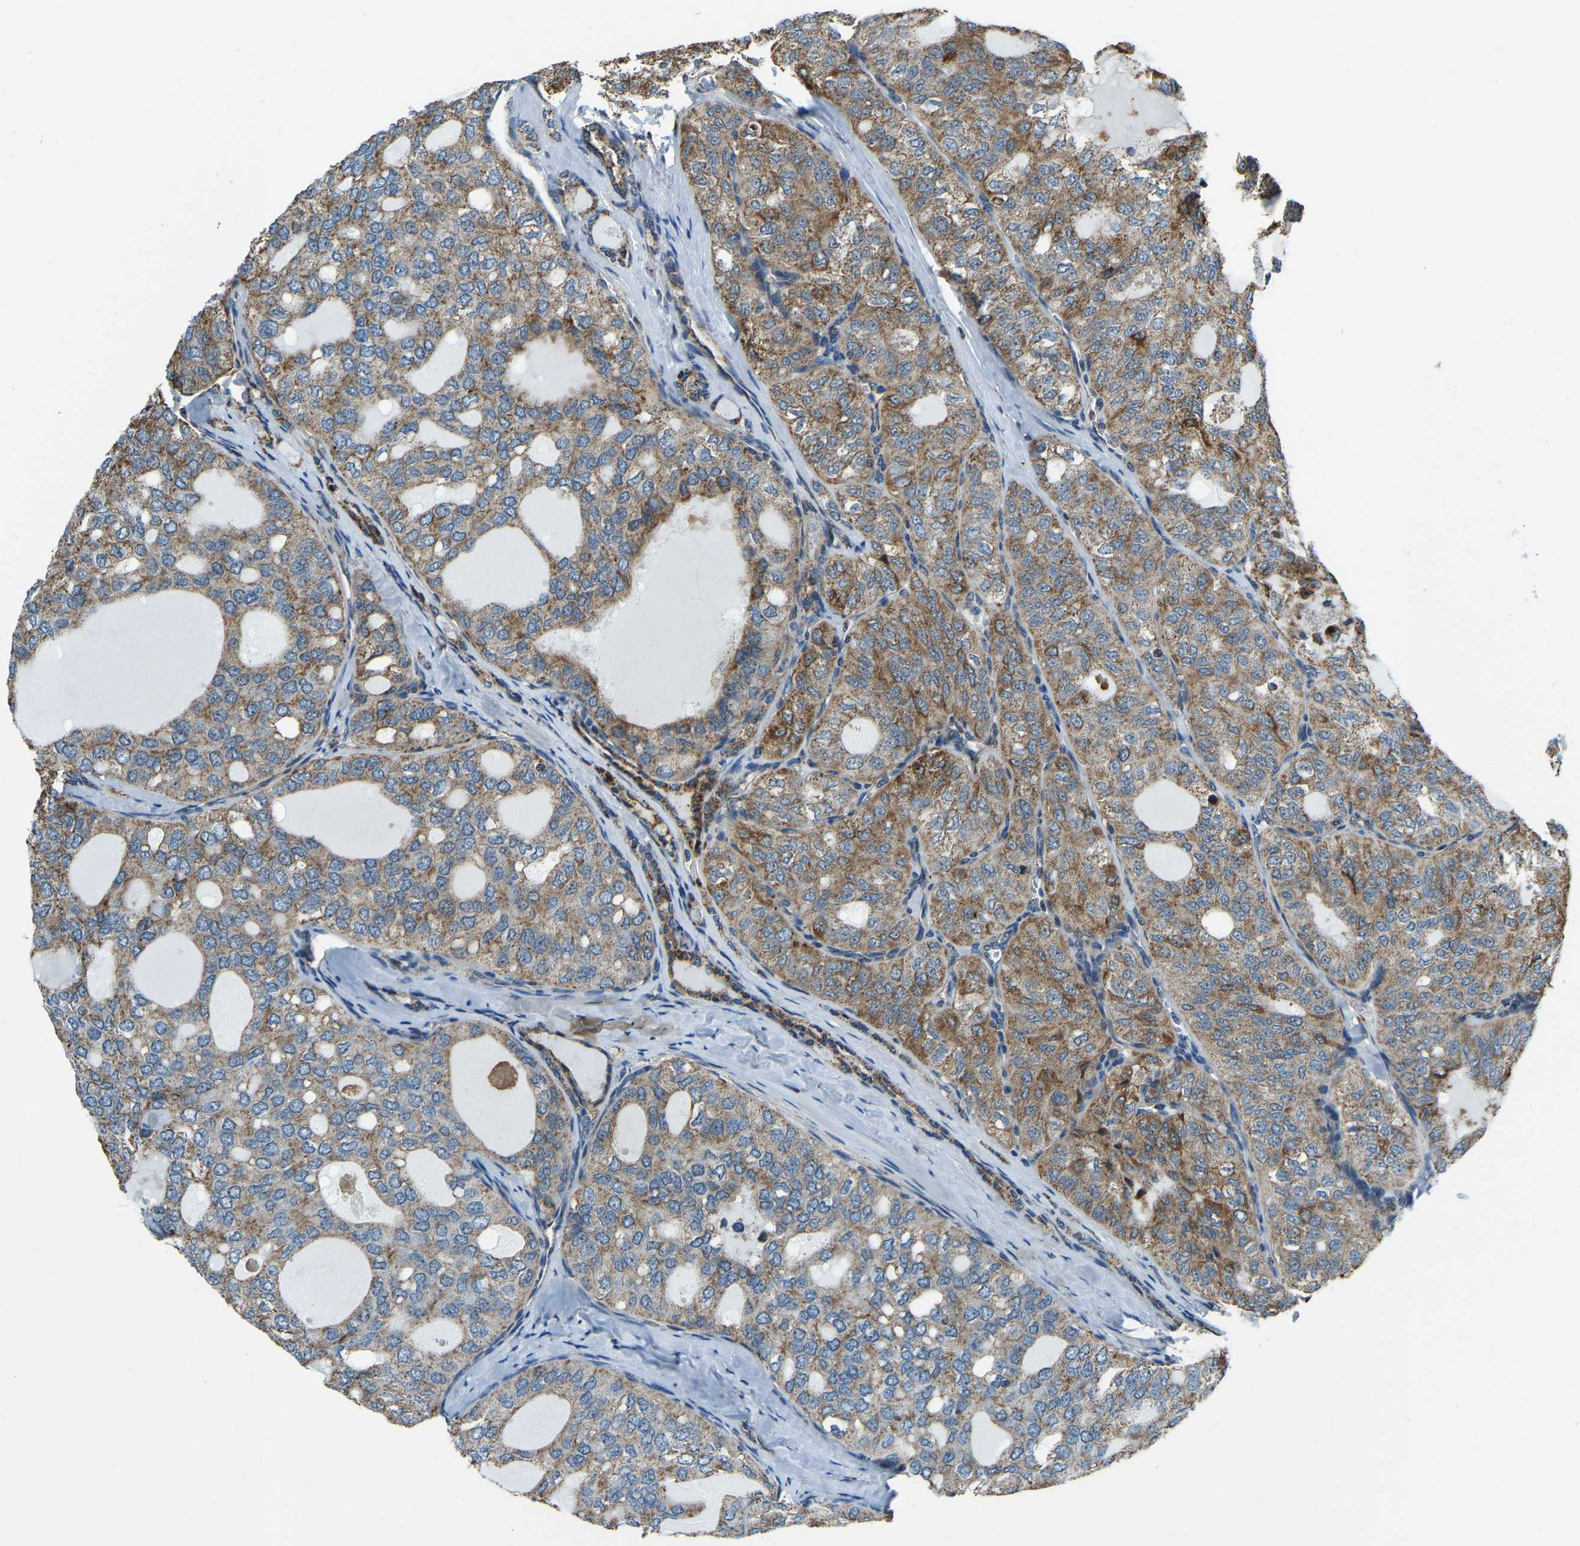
{"staining": {"intensity": "moderate", "quantity": ">75%", "location": "cytoplasmic/membranous"}, "tissue": "thyroid cancer", "cell_type": "Tumor cells", "image_type": "cancer", "snomed": [{"axis": "morphology", "description": "Follicular adenoma carcinoma, NOS"}, {"axis": "topography", "description": "Thyroid gland"}], "caption": "Thyroid cancer (follicular adenoma carcinoma) was stained to show a protein in brown. There is medium levels of moderate cytoplasmic/membranous staining in approximately >75% of tumor cells. Nuclei are stained in blue.", "gene": "RBM33", "patient": {"sex": "male", "age": 75}}